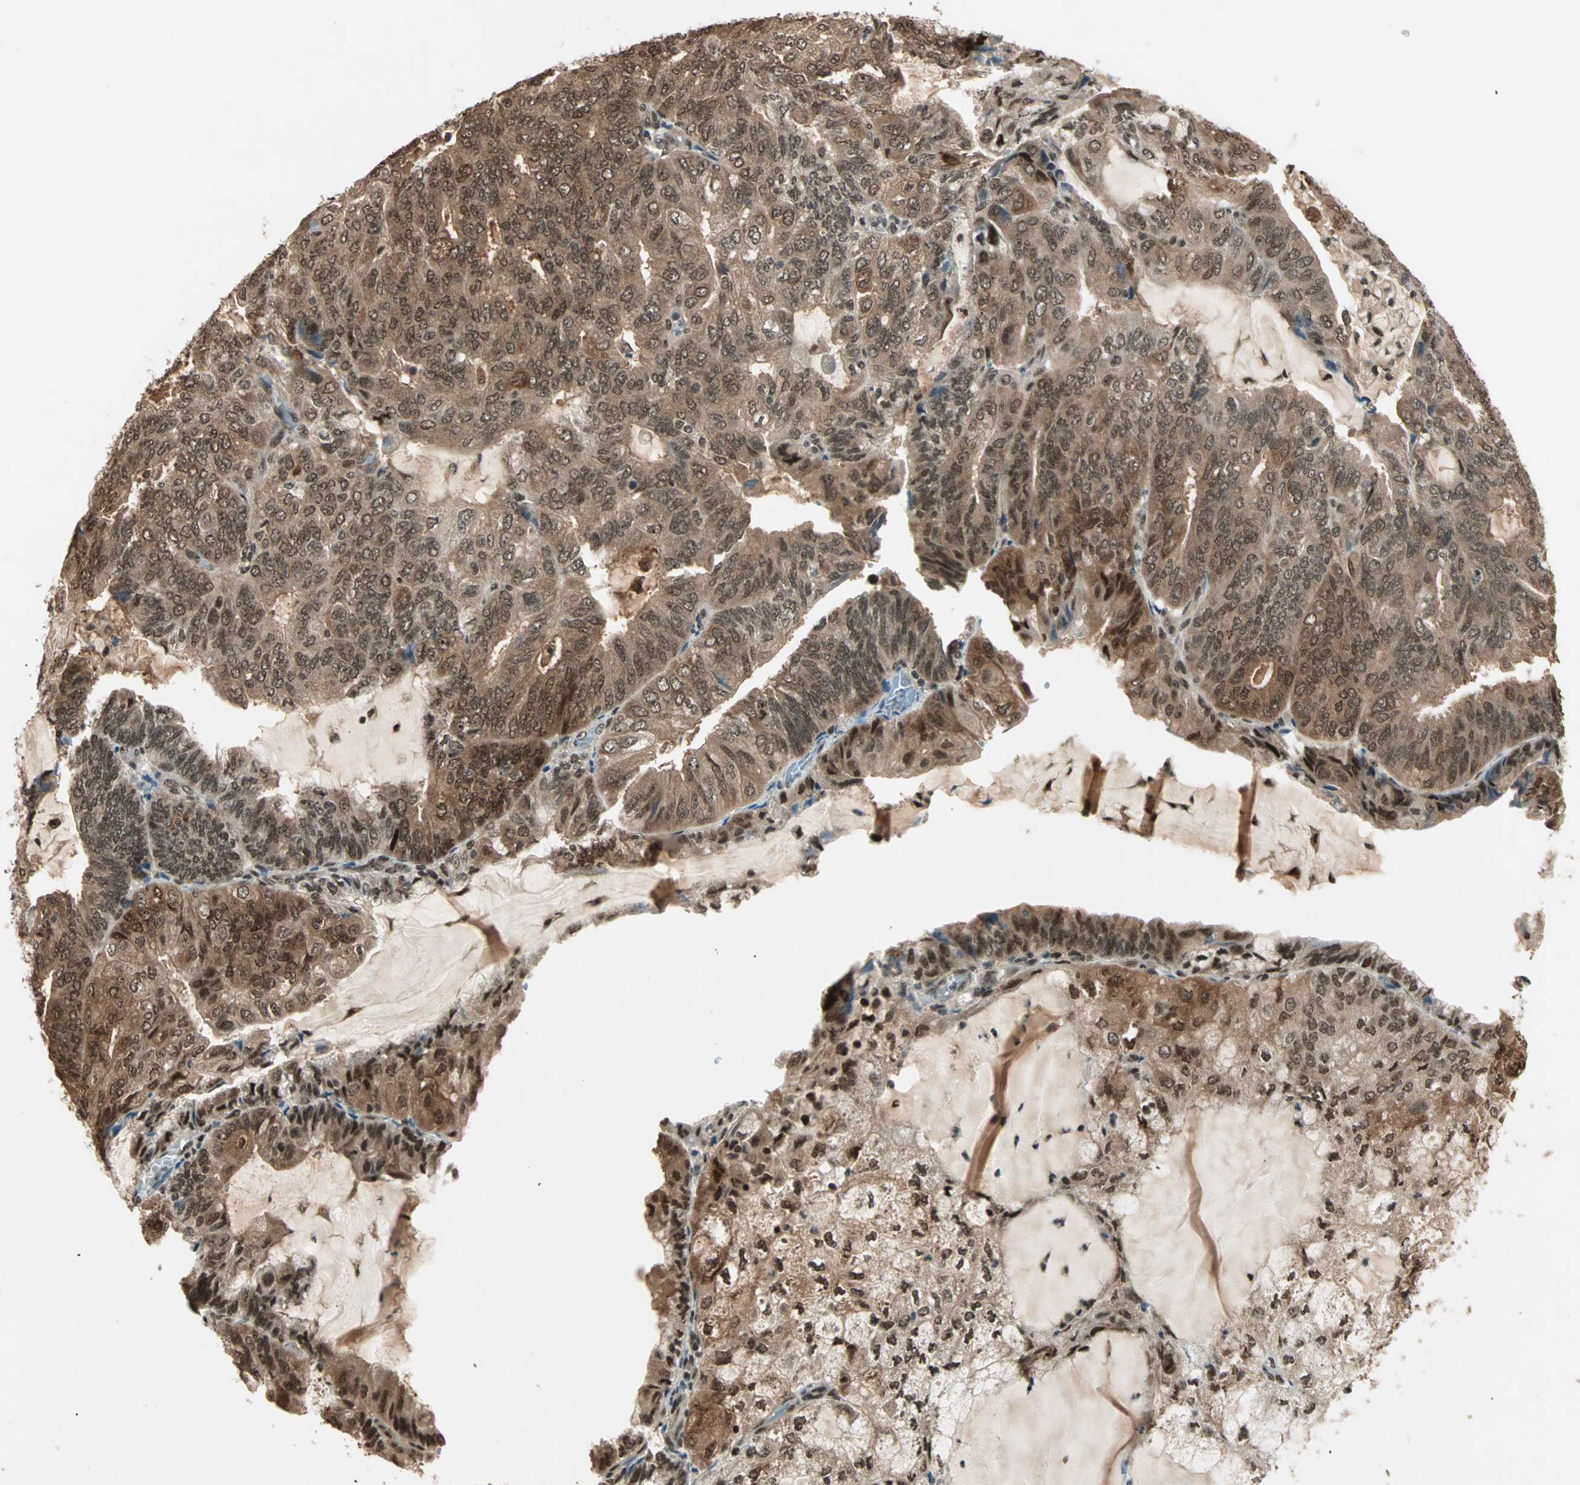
{"staining": {"intensity": "moderate", "quantity": ">75%", "location": "cytoplasmic/membranous,nuclear"}, "tissue": "endometrial cancer", "cell_type": "Tumor cells", "image_type": "cancer", "snomed": [{"axis": "morphology", "description": "Adenocarcinoma, NOS"}, {"axis": "topography", "description": "Endometrium"}], "caption": "Tumor cells reveal moderate cytoplasmic/membranous and nuclear expression in approximately >75% of cells in endometrial cancer (adenocarcinoma). The staining is performed using DAB (3,3'-diaminobenzidine) brown chromogen to label protein expression. The nuclei are counter-stained blue using hematoxylin.", "gene": "ZNF44", "patient": {"sex": "female", "age": 81}}